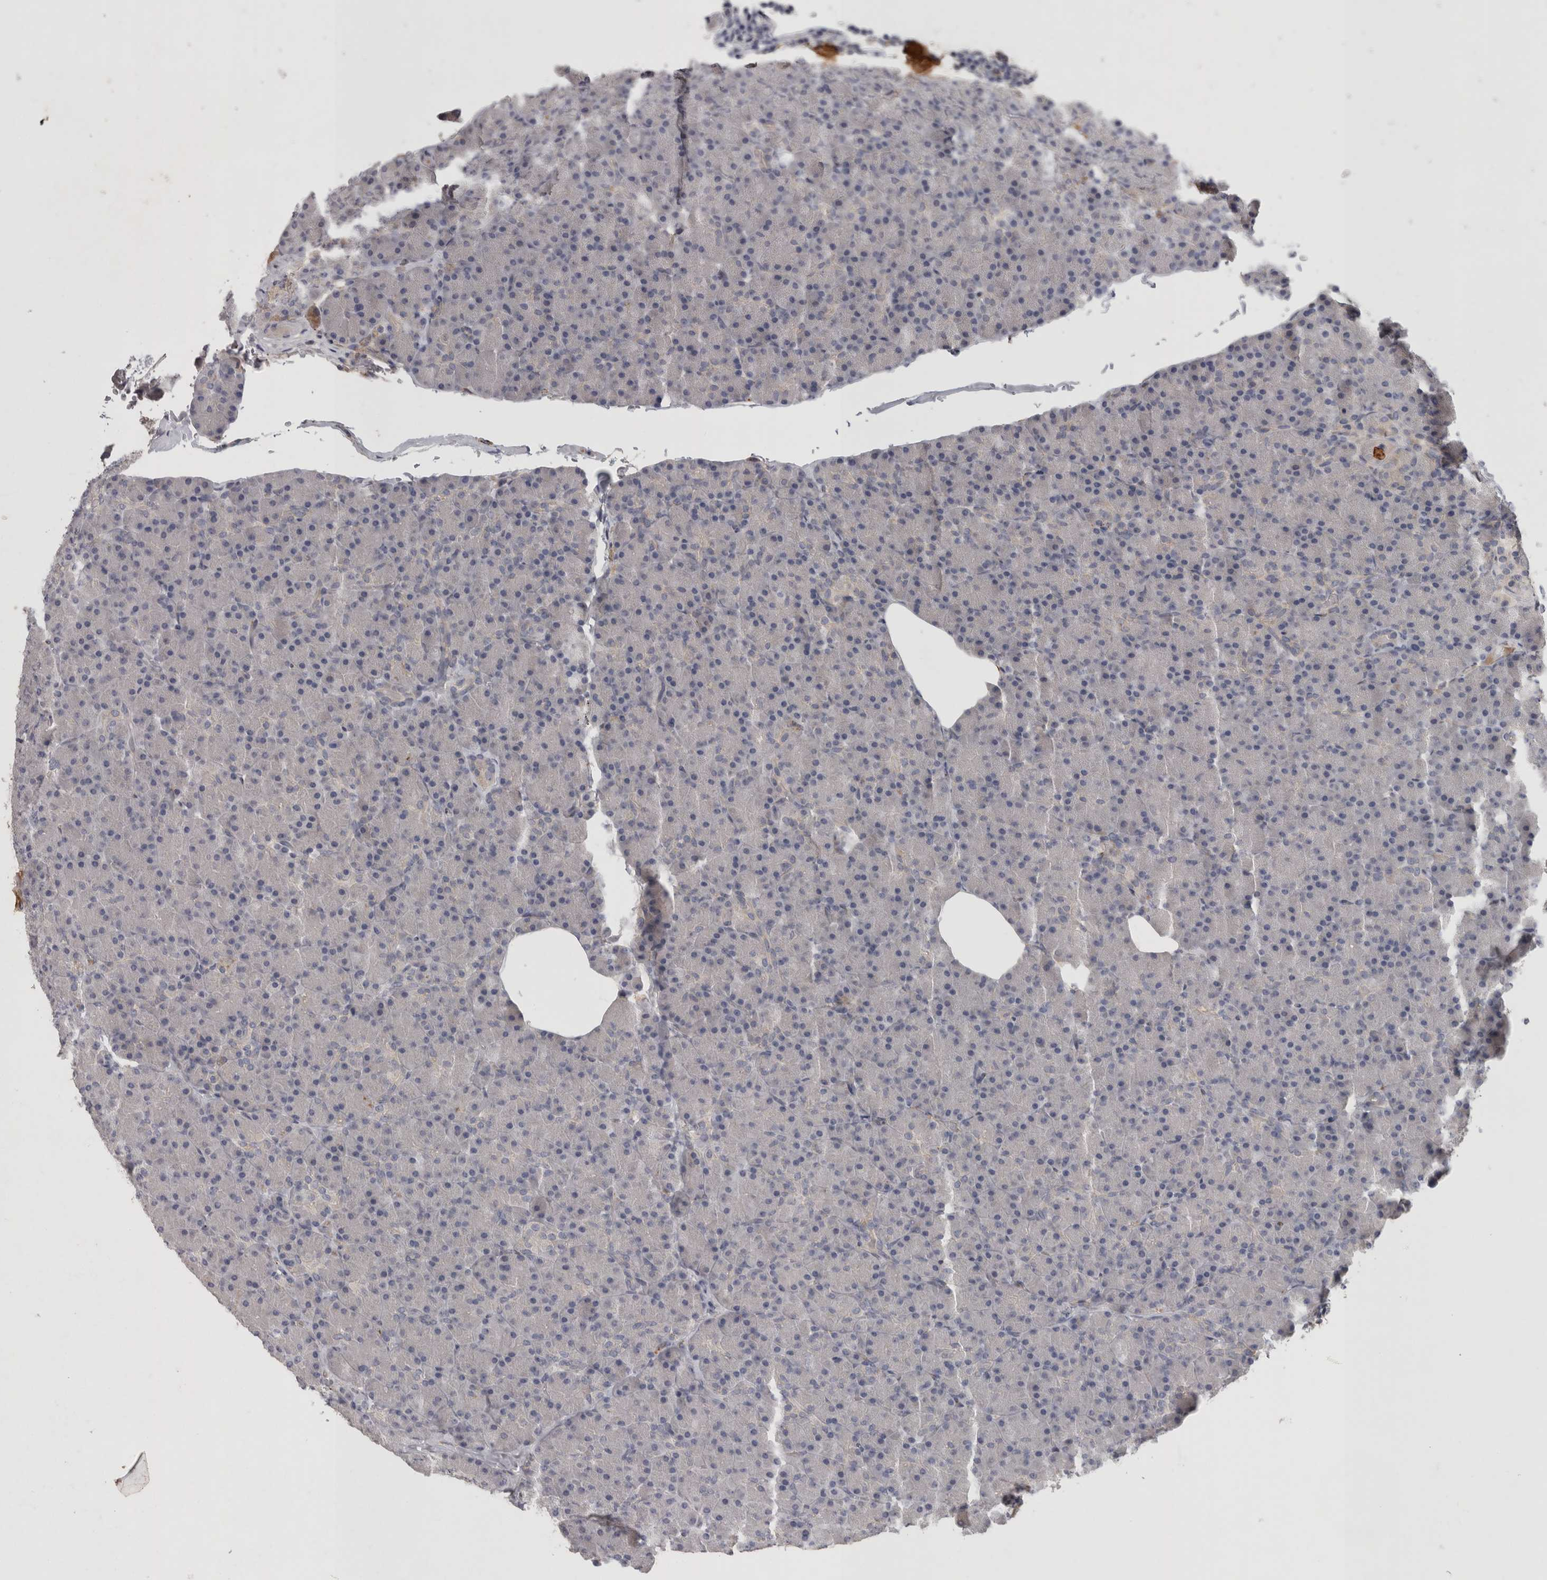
{"staining": {"intensity": "strong", "quantity": "<25%", "location": "cytoplasmic/membranous"}, "tissue": "pancreas", "cell_type": "Exocrine glandular cells", "image_type": "normal", "snomed": [{"axis": "morphology", "description": "Normal tissue, NOS"}, {"axis": "topography", "description": "Pancreas"}], "caption": "This image shows IHC staining of normal pancreas, with medium strong cytoplasmic/membranous positivity in about <25% of exocrine glandular cells.", "gene": "SLC22A11", "patient": {"sex": "female", "age": 43}}